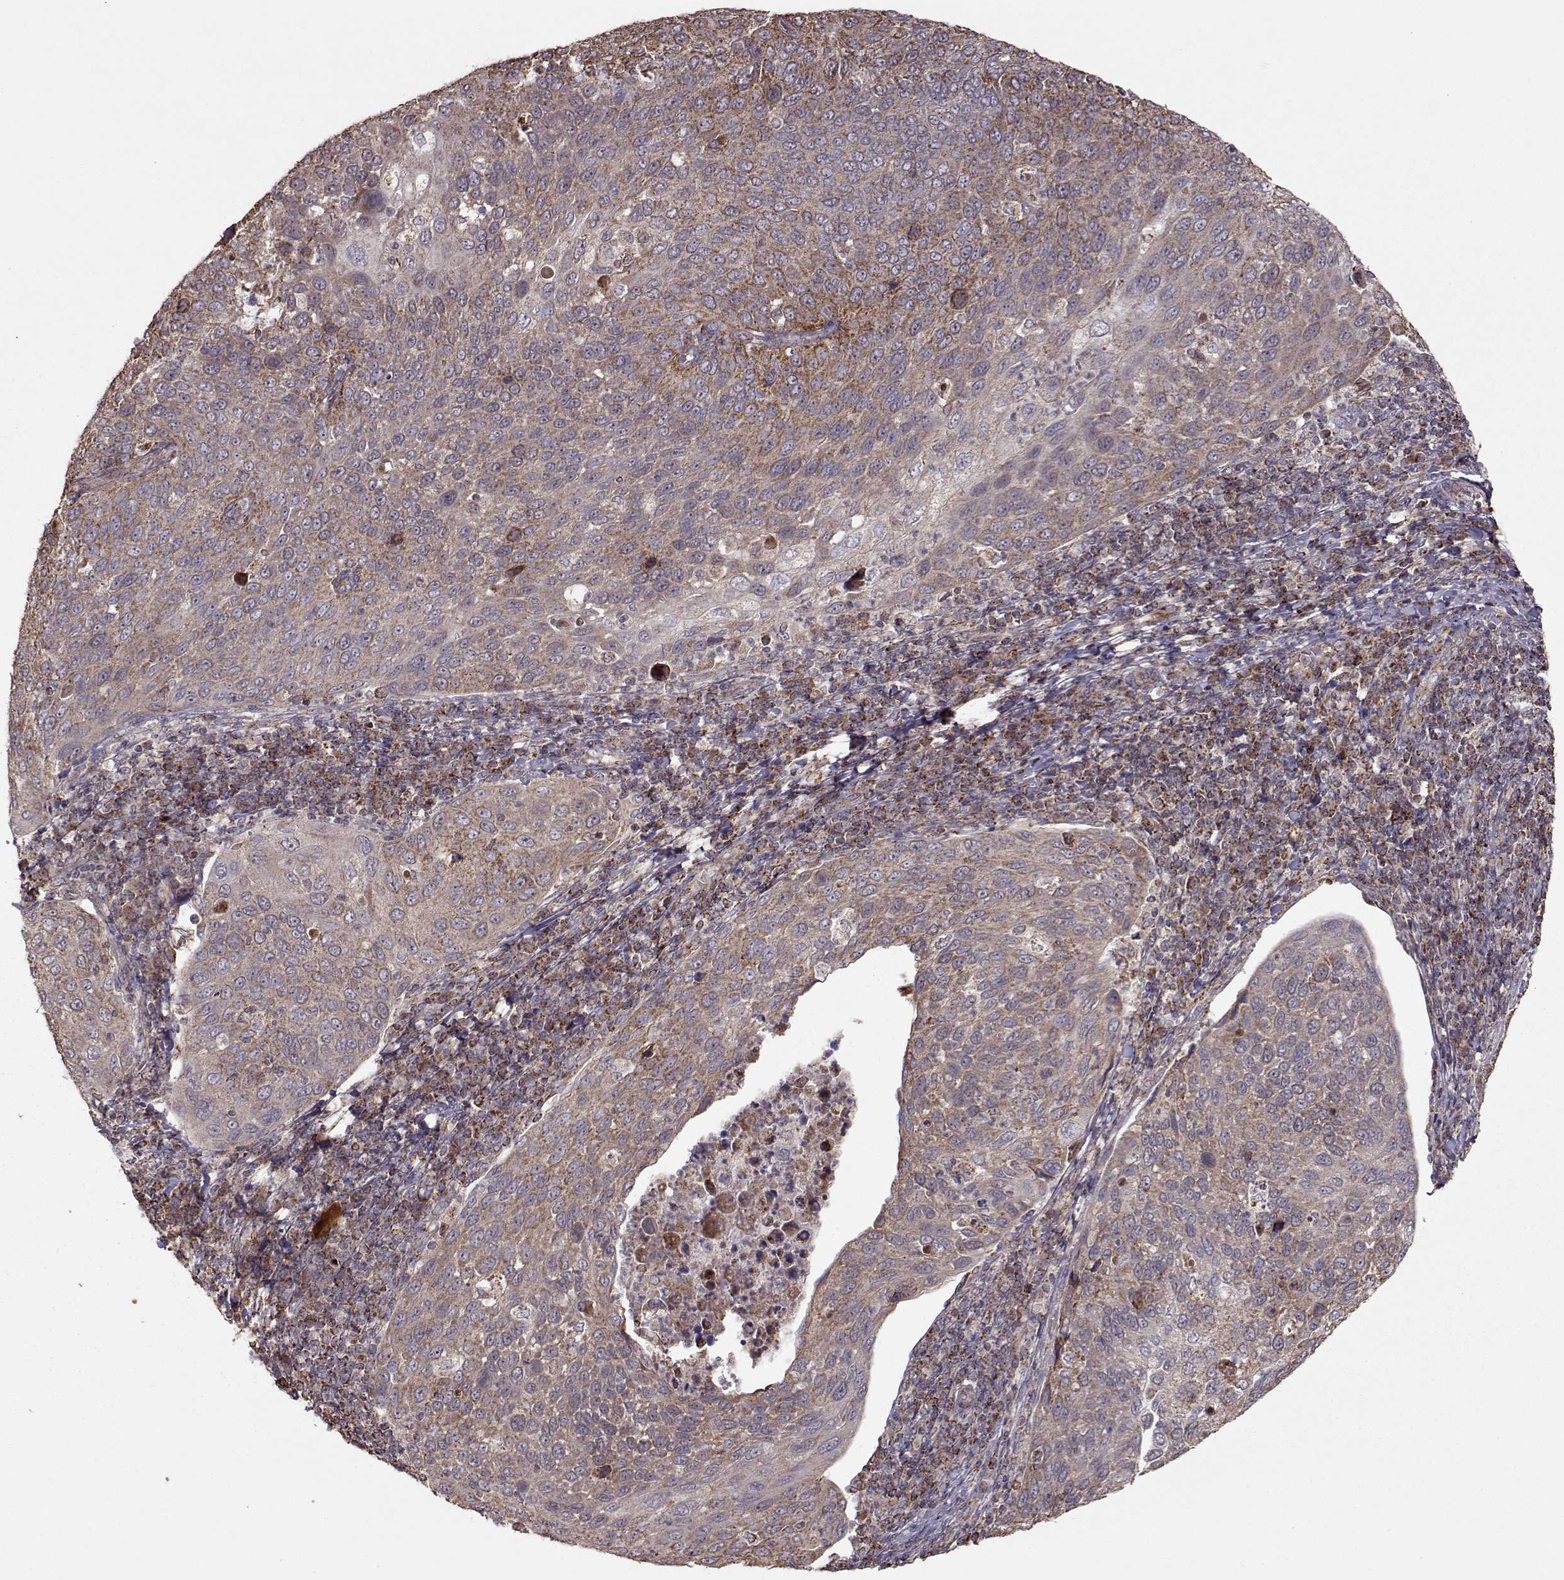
{"staining": {"intensity": "weak", "quantity": ">75%", "location": "cytoplasmic/membranous"}, "tissue": "cervical cancer", "cell_type": "Tumor cells", "image_type": "cancer", "snomed": [{"axis": "morphology", "description": "Squamous cell carcinoma, NOS"}, {"axis": "topography", "description": "Cervix"}], "caption": "A brown stain labels weak cytoplasmic/membranous staining of a protein in squamous cell carcinoma (cervical) tumor cells.", "gene": "CMTM3", "patient": {"sex": "female", "age": 54}}